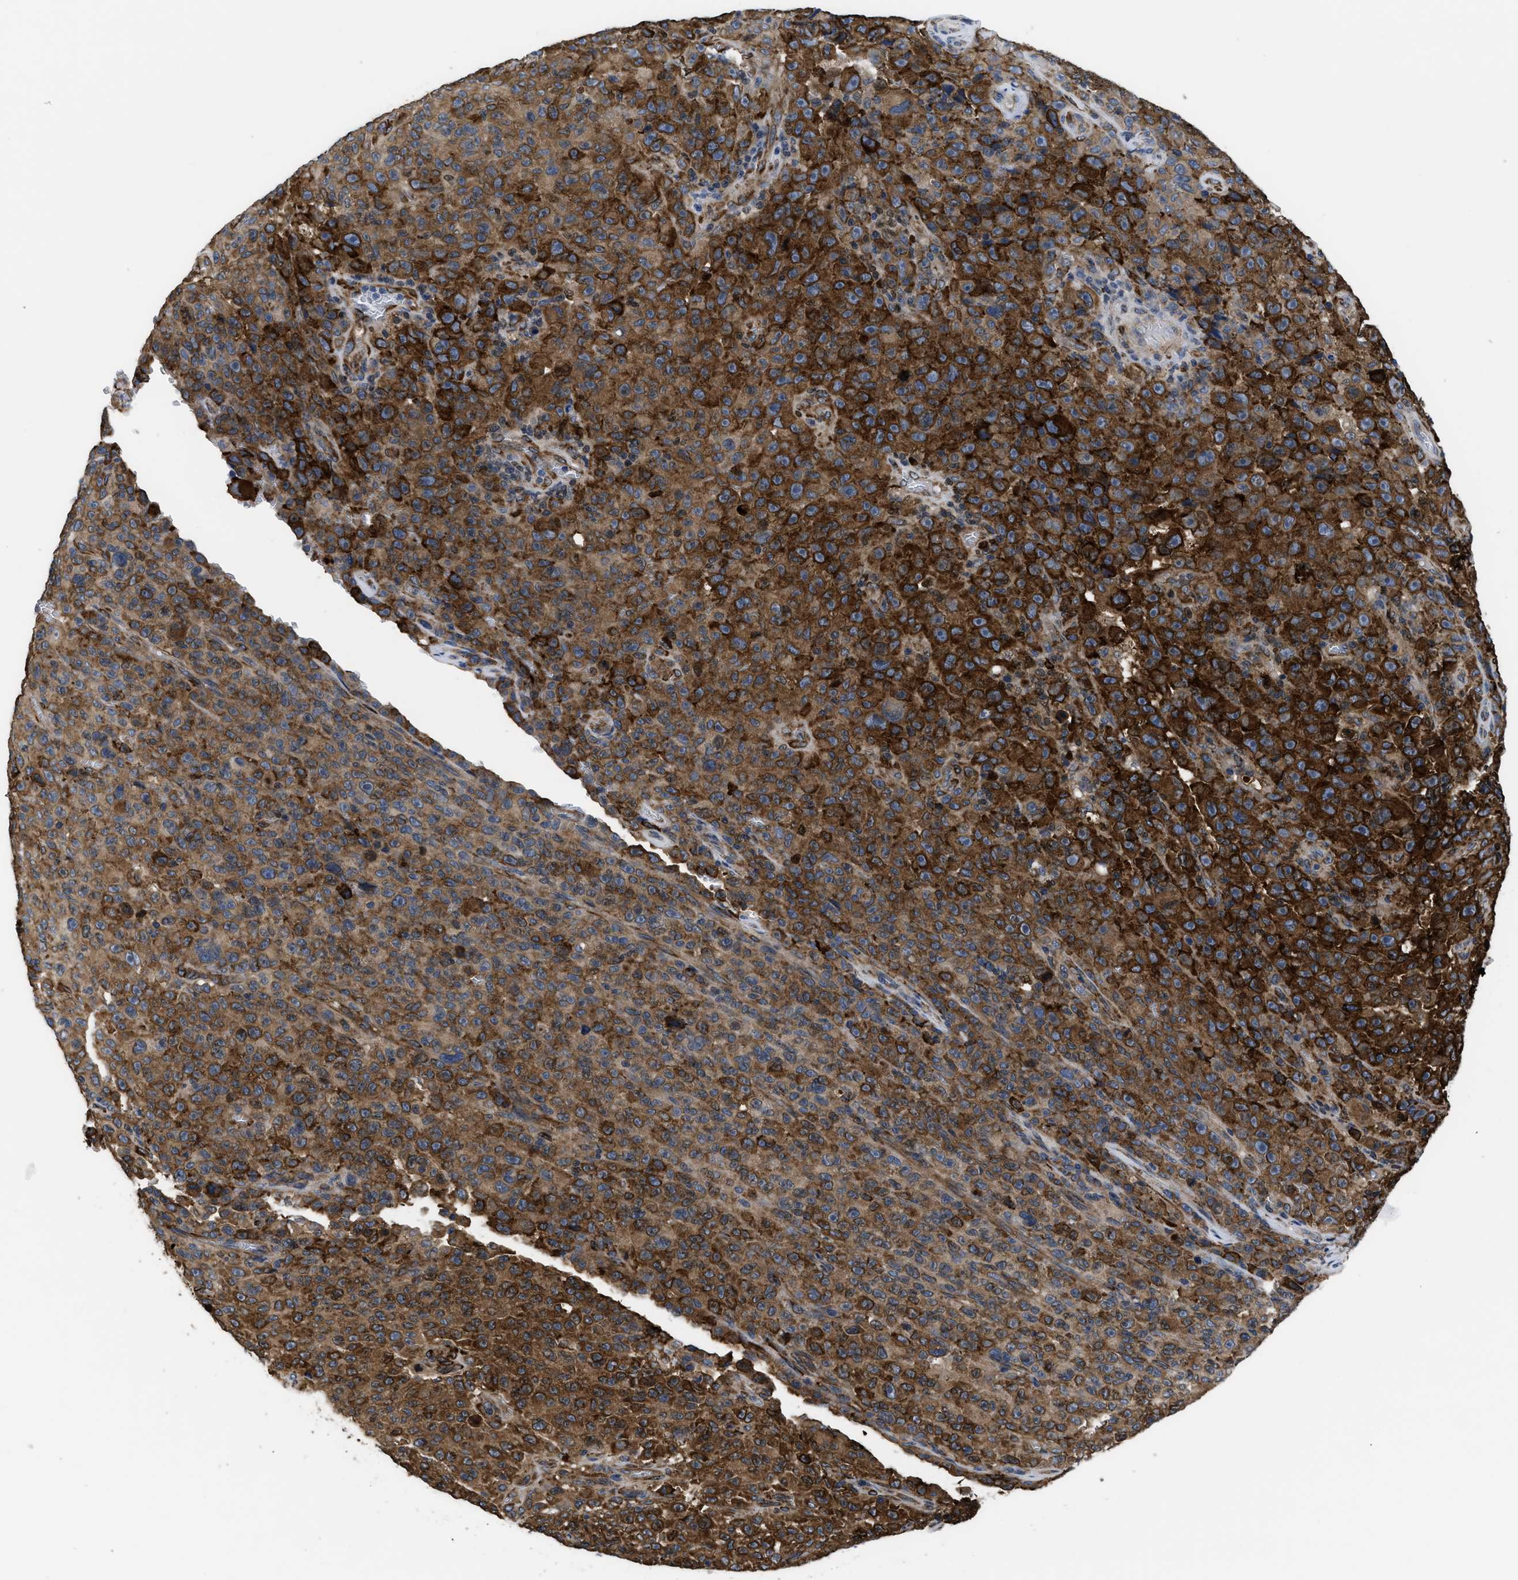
{"staining": {"intensity": "strong", "quantity": ">75%", "location": "cytoplasmic/membranous"}, "tissue": "melanoma", "cell_type": "Tumor cells", "image_type": "cancer", "snomed": [{"axis": "morphology", "description": "Malignant melanoma, NOS"}, {"axis": "topography", "description": "Skin"}], "caption": "Immunohistochemical staining of human melanoma demonstrates high levels of strong cytoplasmic/membranous protein staining in about >75% of tumor cells.", "gene": "SQLE", "patient": {"sex": "female", "age": 82}}